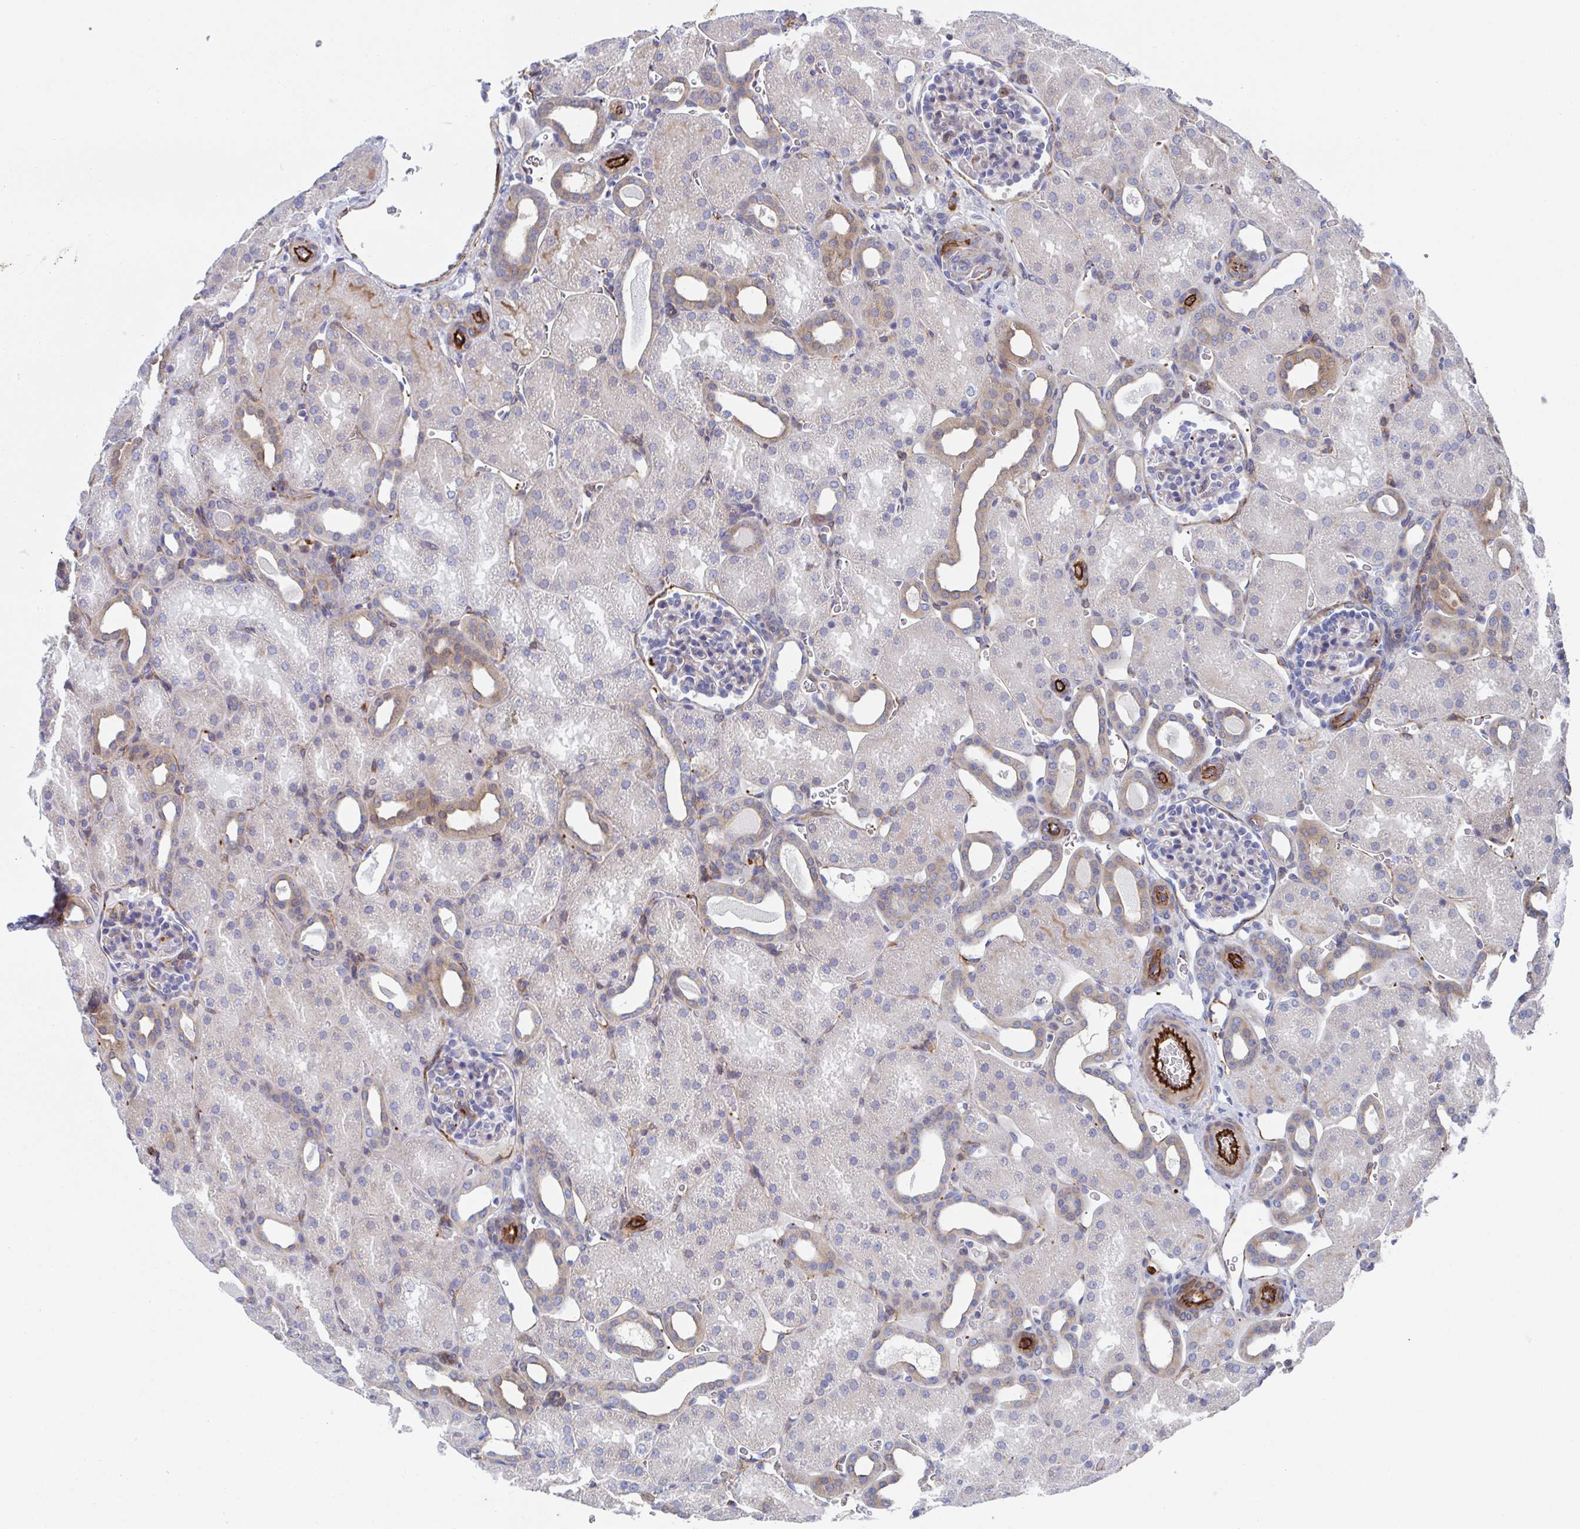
{"staining": {"intensity": "negative", "quantity": "none", "location": "none"}, "tissue": "kidney", "cell_type": "Cells in glomeruli", "image_type": "normal", "snomed": [{"axis": "morphology", "description": "Normal tissue, NOS"}, {"axis": "topography", "description": "Kidney"}], "caption": "High power microscopy histopathology image of an IHC histopathology image of normal kidney, revealing no significant expression in cells in glomeruli. (IHC, brightfield microscopy, high magnification).", "gene": "KLC3", "patient": {"sex": "male", "age": 2}}